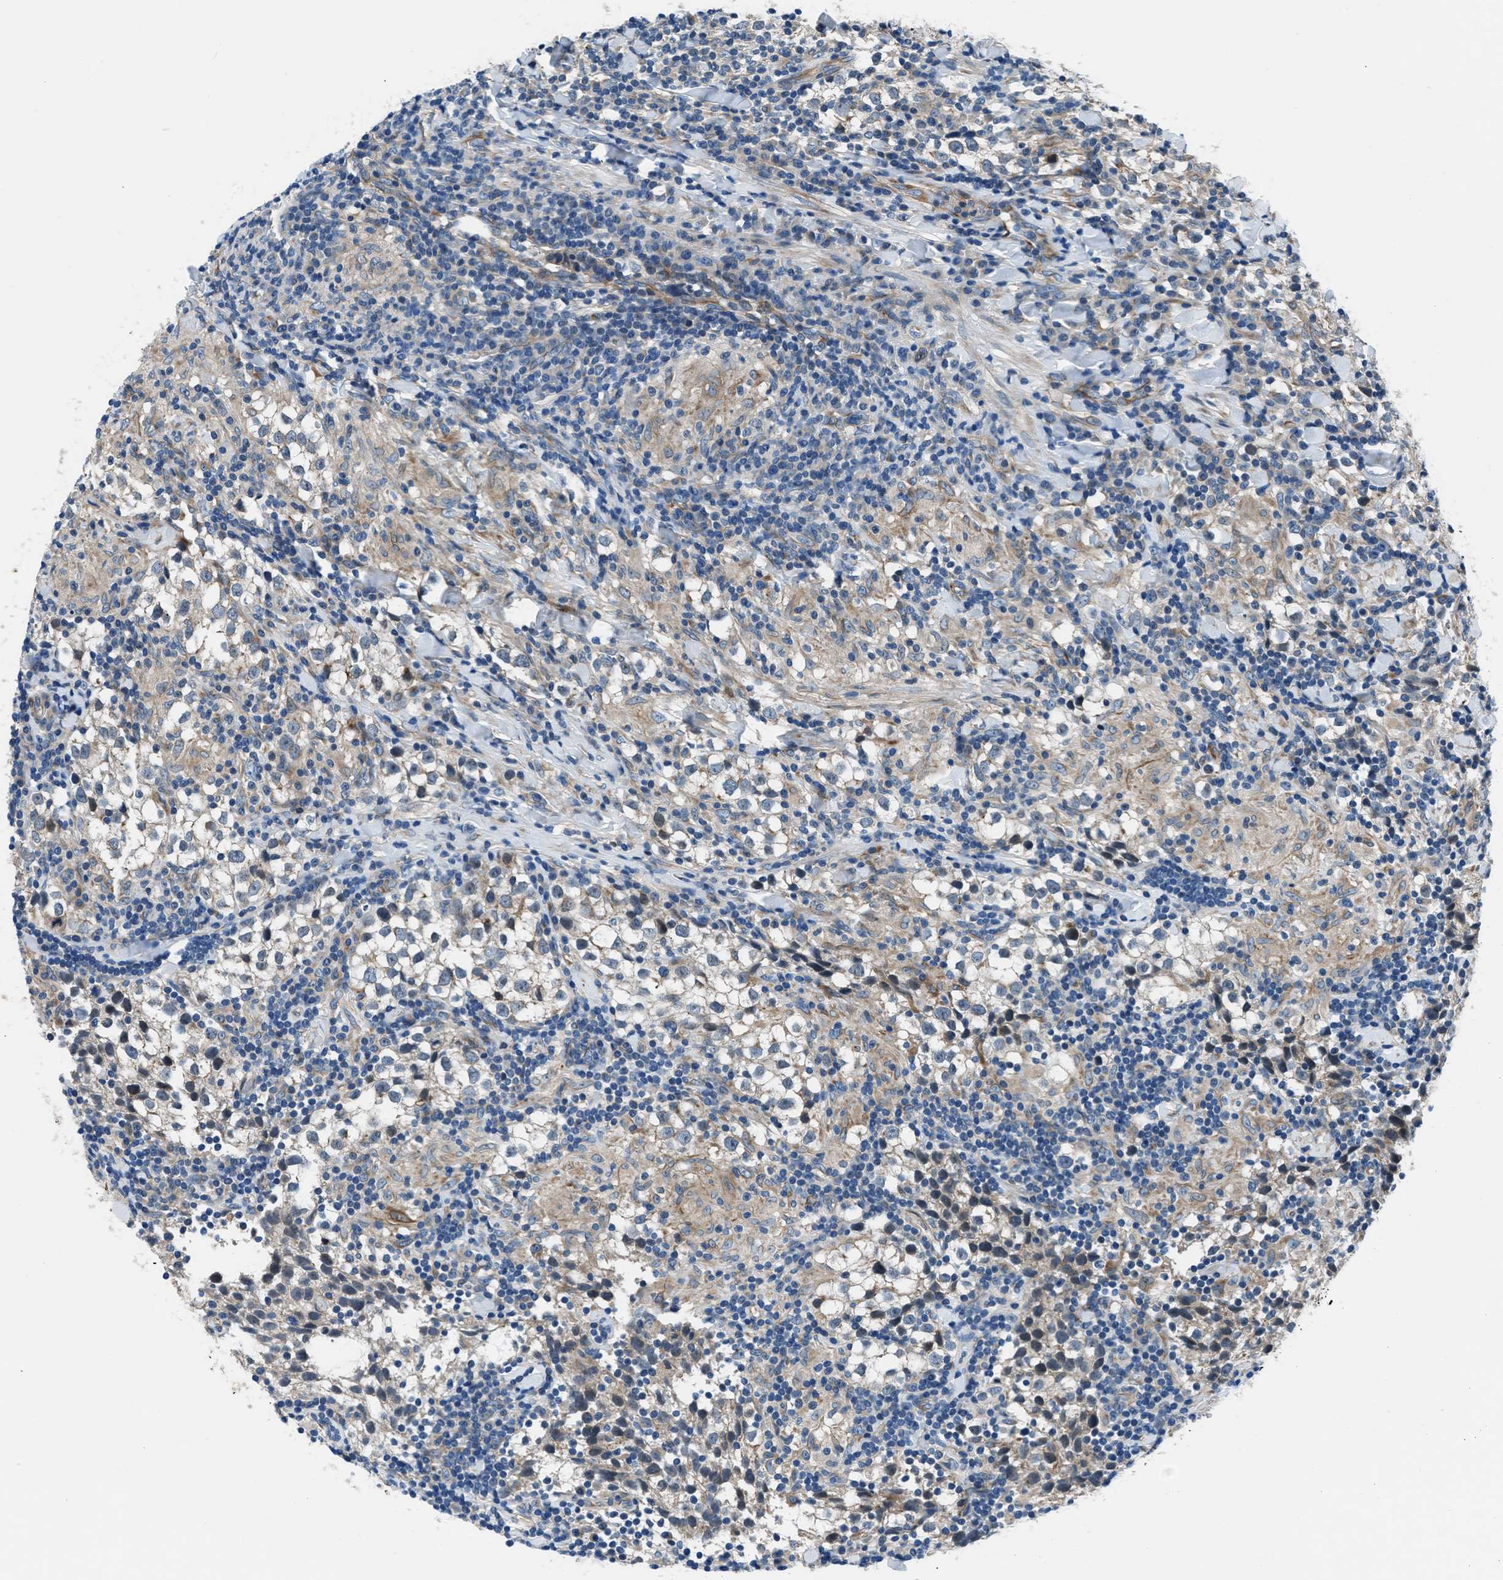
{"staining": {"intensity": "negative", "quantity": "none", "location": "none"}, "tissue": "testis cancer", "cell_type": "Tumor cells", "image_type": "cancer", "snomed": [{"axis": "morphology", "description": "Seminoma, NOS"}, {"axis": "morphology", "description": "Carcinoma, Embryonal, NOS"}, {"axis": "topography", "description": "Testis"}], "caption": "An immunohistochemistry histopathology image of testis cancer is shown. There is no staining in tumor cells of testis cancer.", "gene": "SLC38A6", "patient": {"sex": "male", "age": 36}}